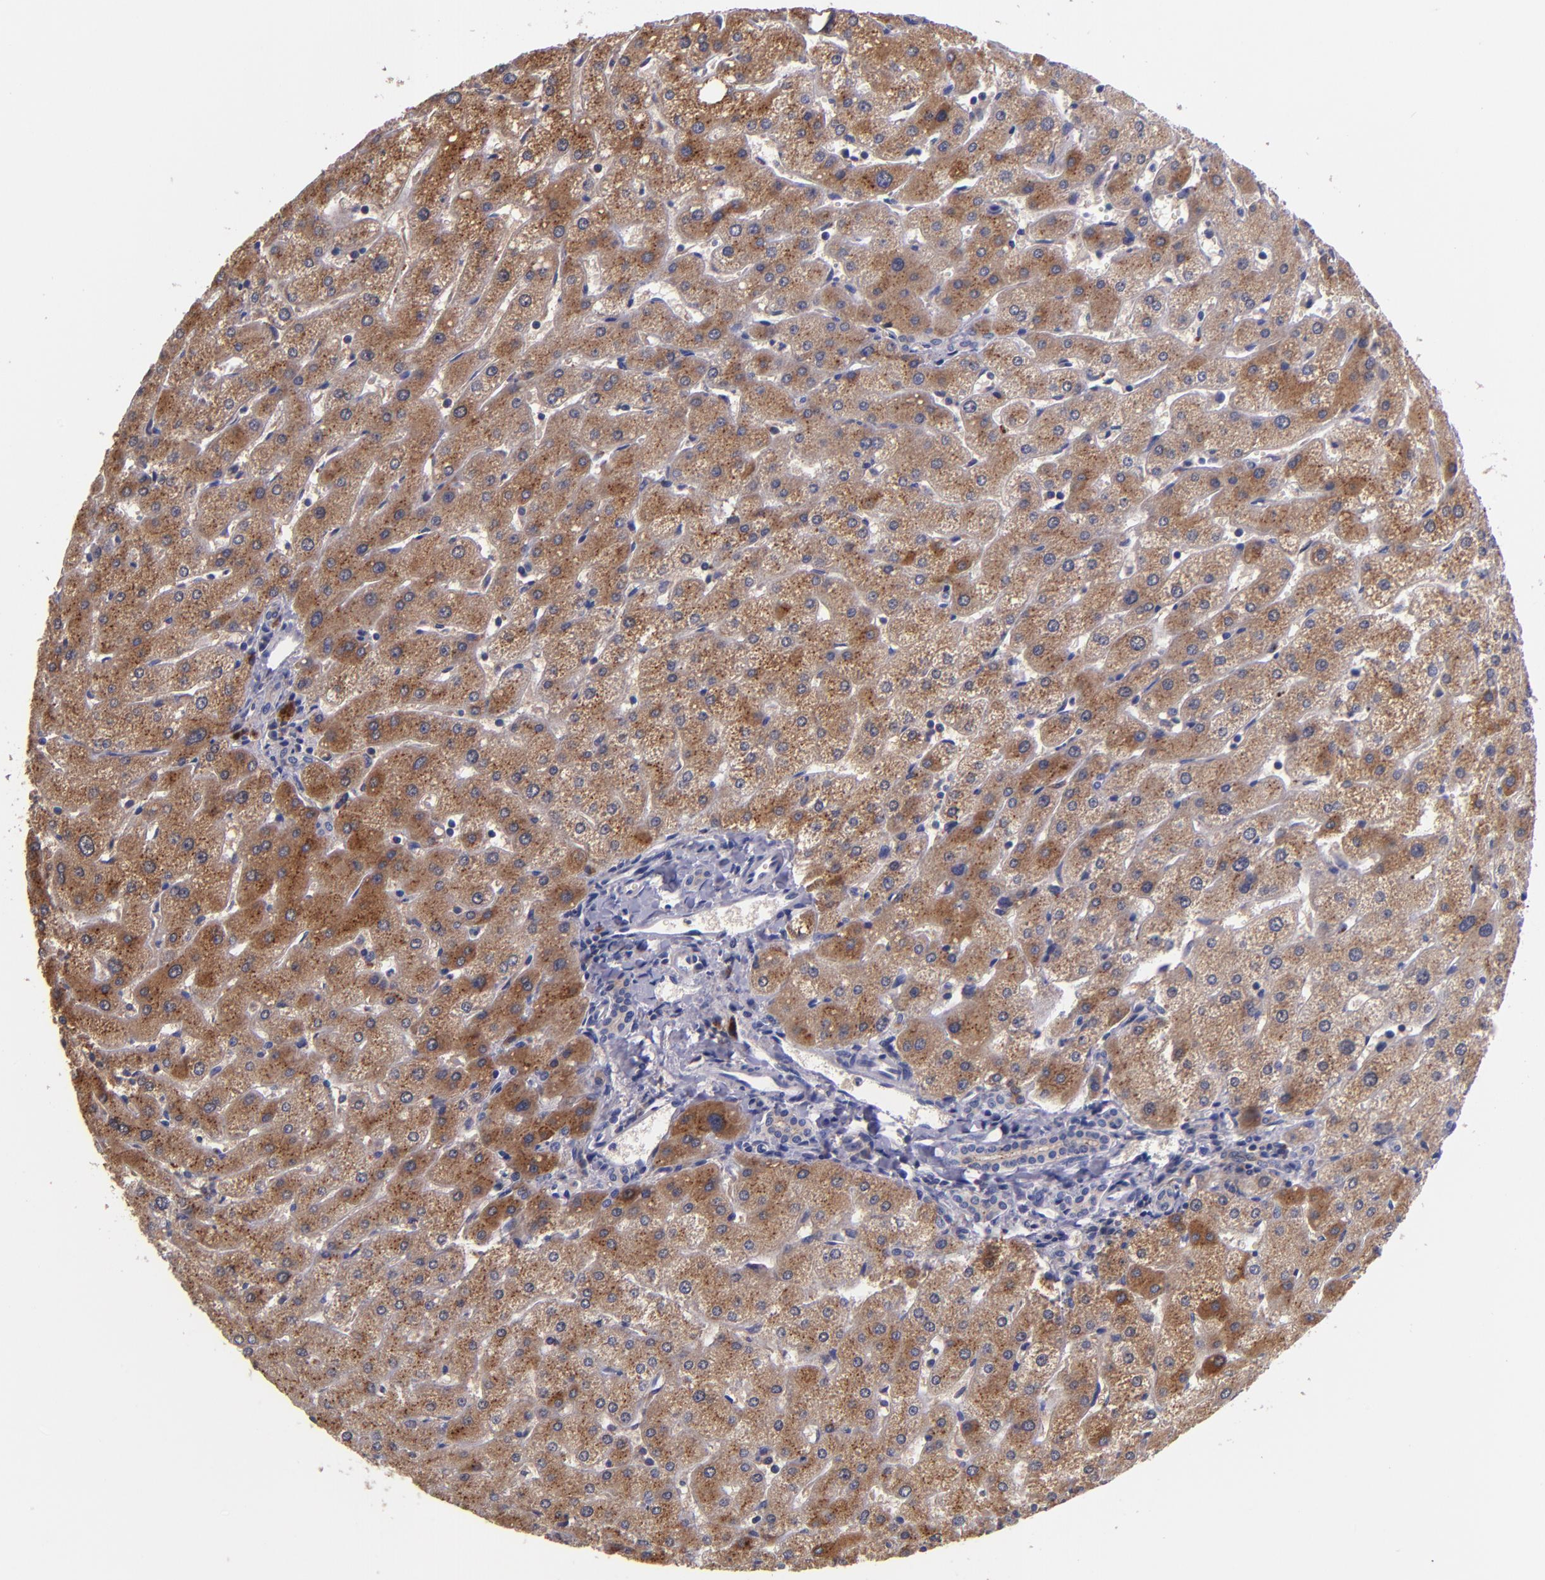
{"staining": {"intensity": "negative", "quantity": "none", "location": "none"}, "tissue": "liver", "cell_type": "Cholangiocytes", "image_type": "normal", "snomed": [{"axis": "morphology", "description": "Normal tissue, NOS"}, {"axis": "topography", "description": "Liver"}], "caption": "Liver stained for a protein using IHC reveals no staining cholangiocytes.", "gene": "RBP4", "patient": {"sex": "male", "age": 67}}